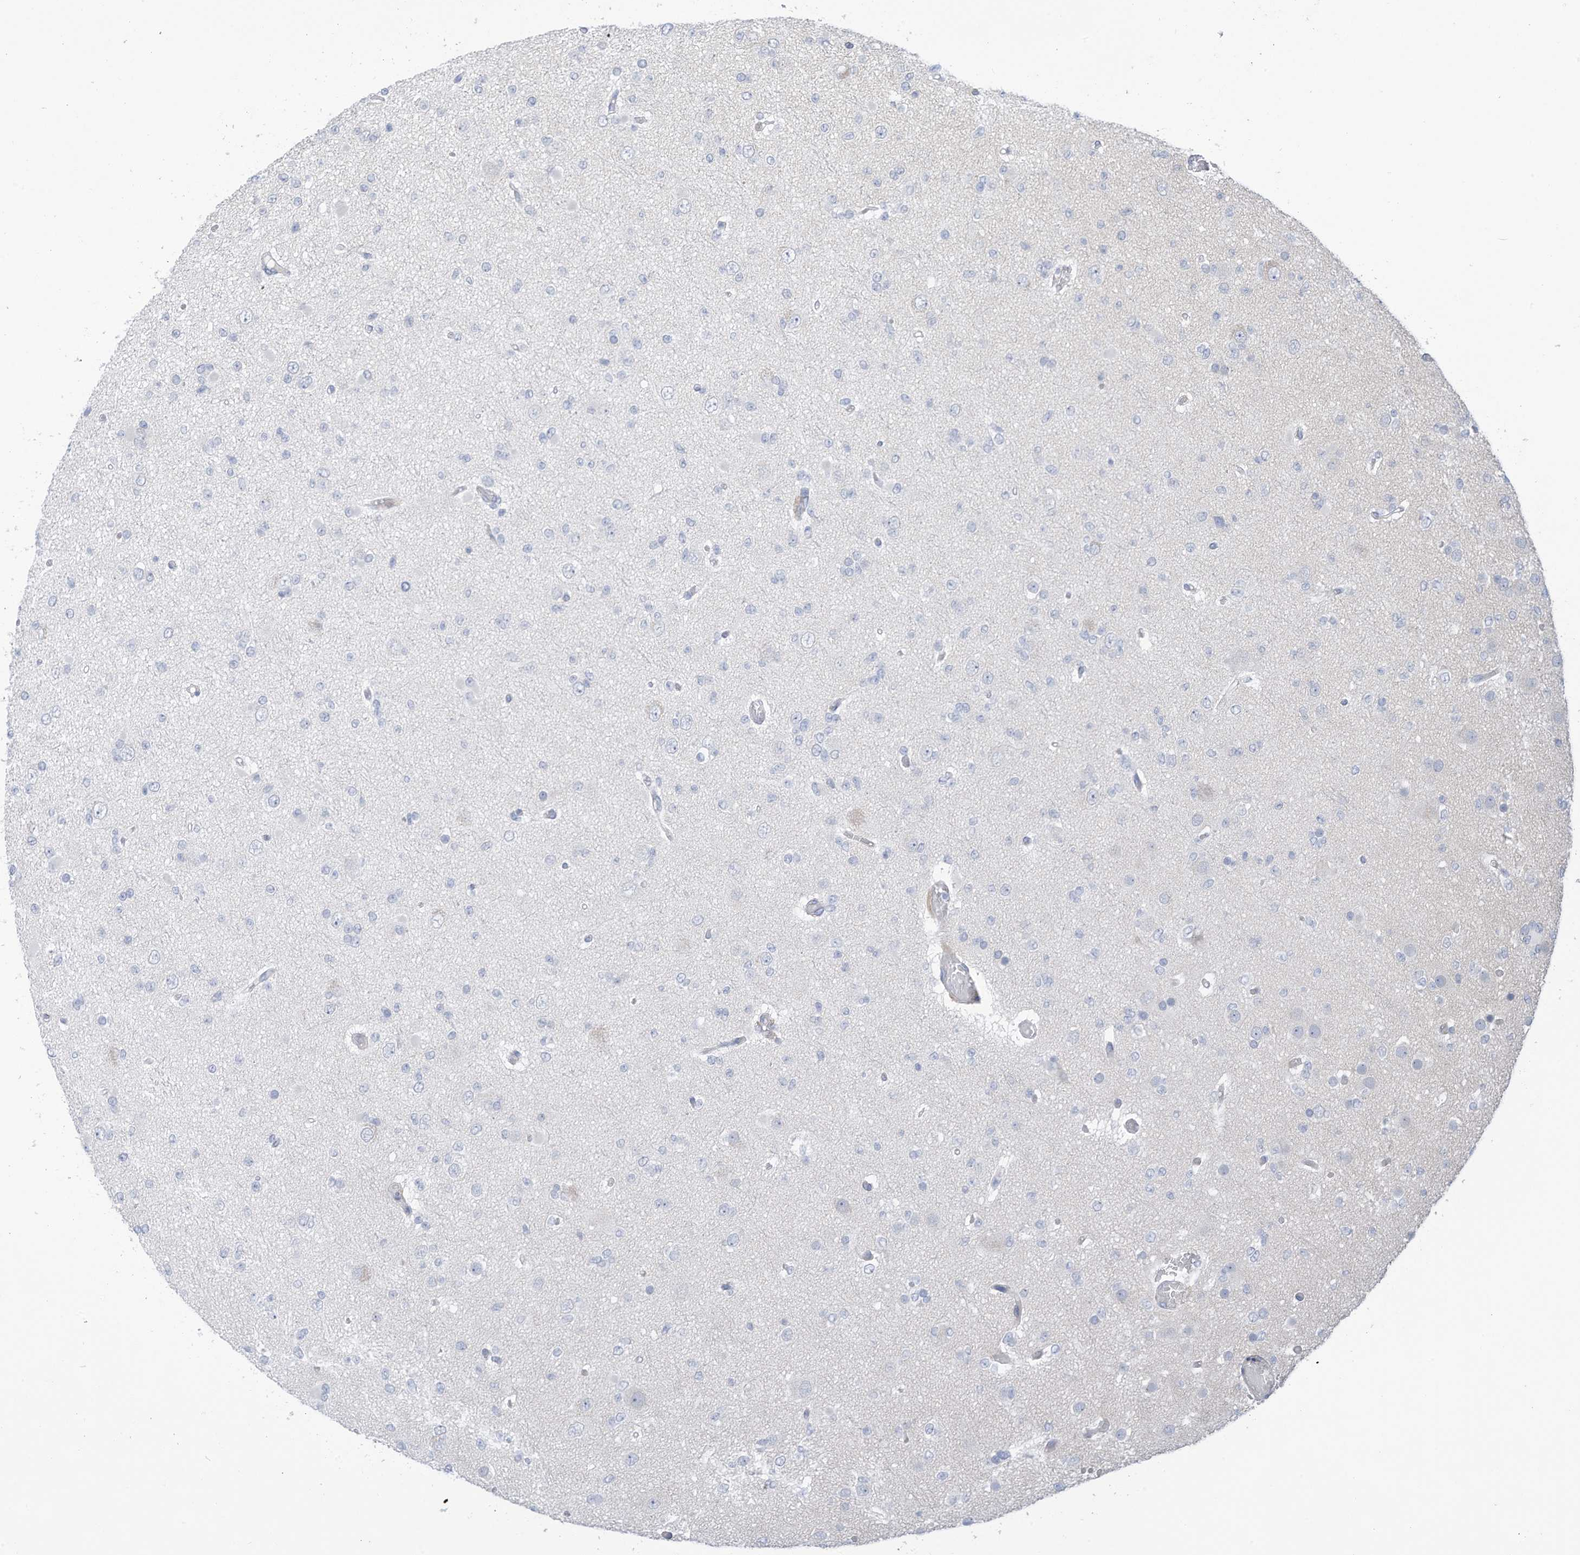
{"staining": {"intensity": "negative", "quantity": "none", "location": "none"}, "tissue": "glioma", "cell_type": "Tumor cells", "image_type": "cancer", "snomed": [{"axis": "morphology", "description": "Glioma, malignant, Low grade"}, {"axis": "topography", "description": "Brain"}], "caption": "IHC of human low-grade glioma (malignant) exhibits no staining in tumor cells.", "gene": "ZNF292", "patient": {"sex": "female", "age": 22}}